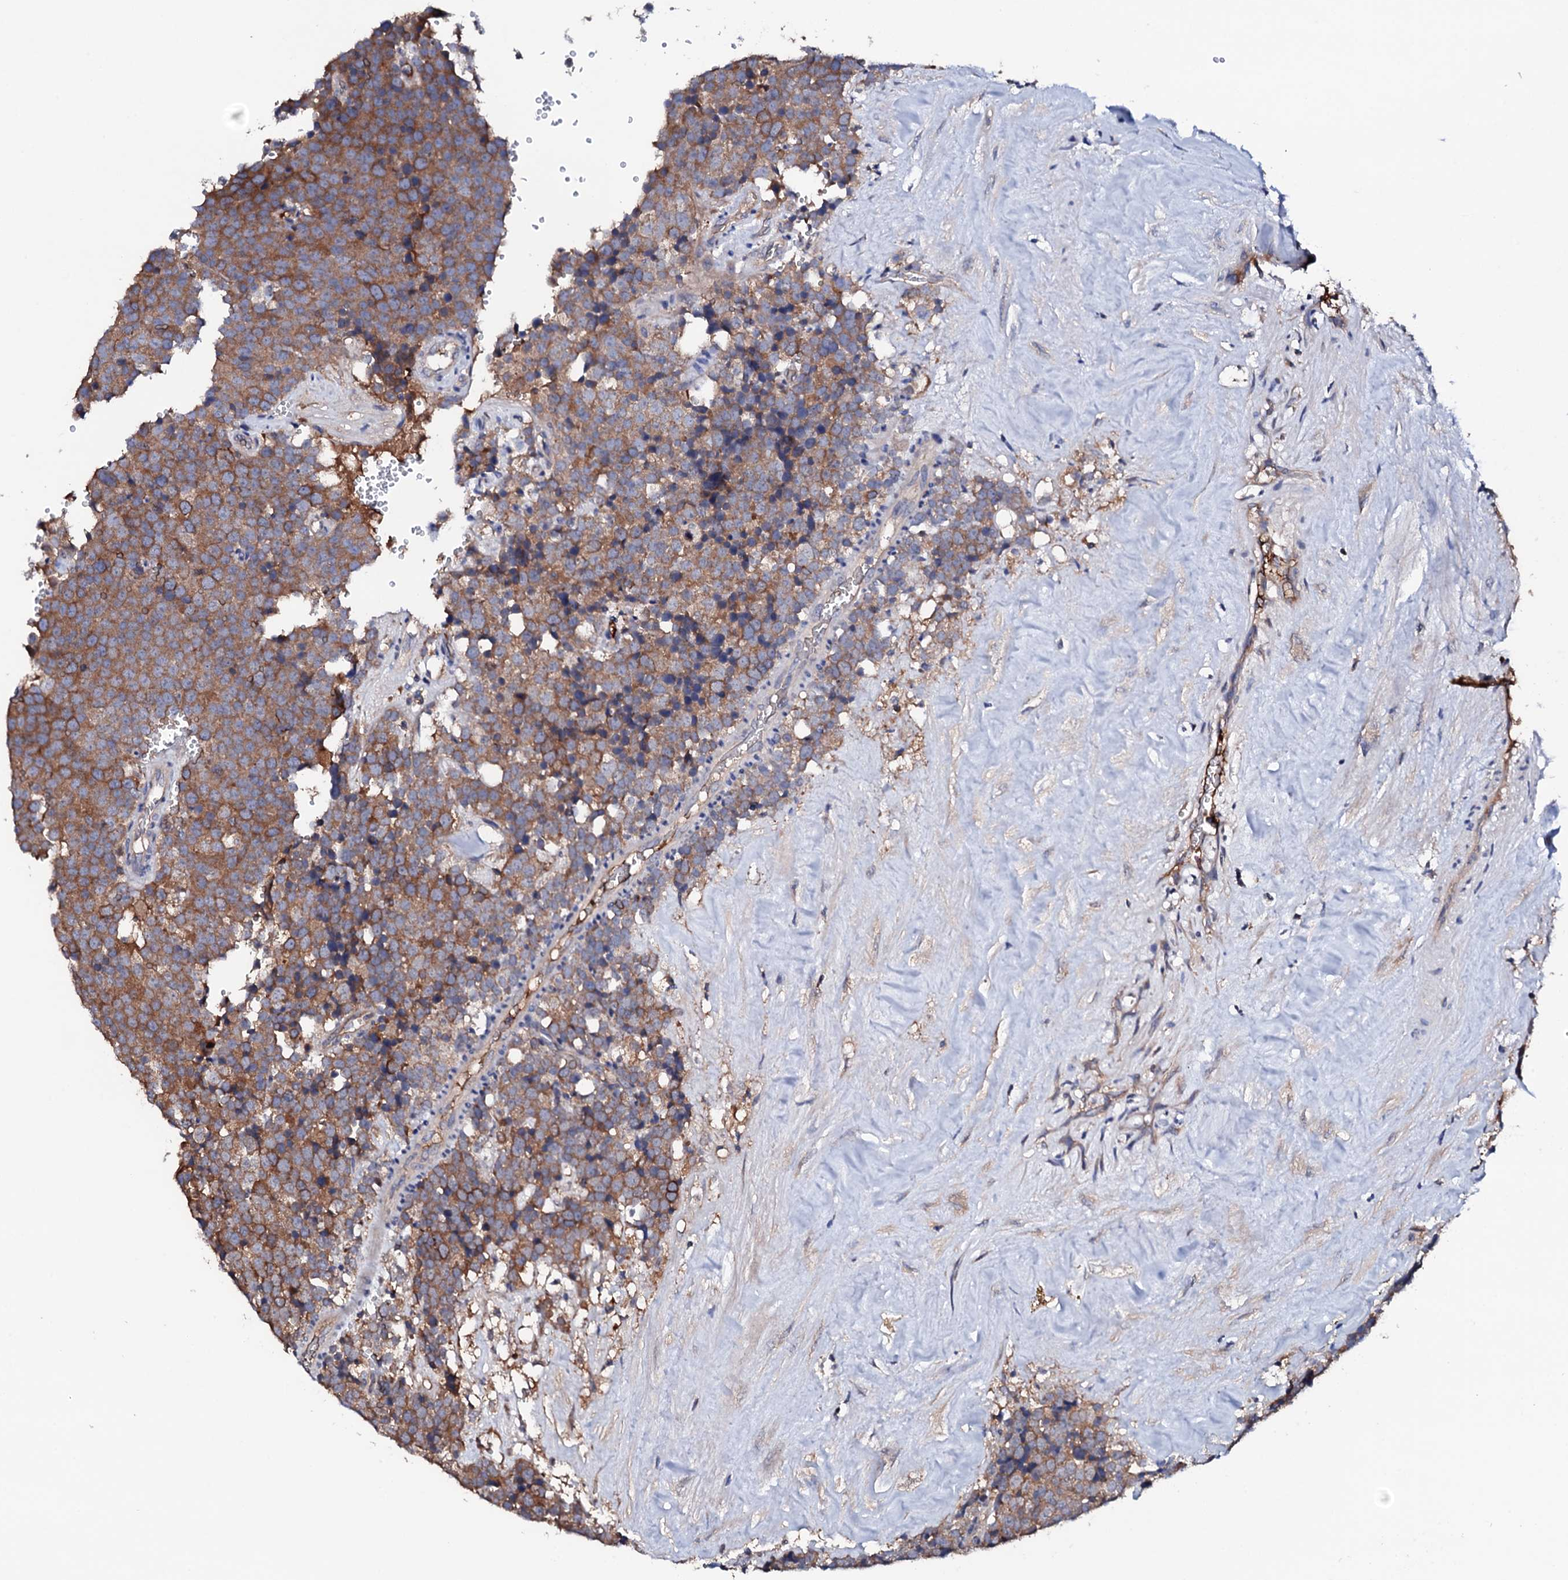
{"staining": {"intensity": "moderate", "quantity": ">75%", "location": "cytoplasmic/membranous"}, "tissue": "testis cancer", "cell_type": "Tumor cells", "image_type": "cancer", "snomed": [{"axis": "morphology", "description": "Seminoma, NOS"}, {"axis": "topography", "description": "Testis"}], "caption": "The histopathology image exhibits immunohistochemical staining of testis seminoma. There is moderate cytoplasmic/membranous expression is appreciated in about >75% of tumor cells.", "gene": "TCAF2", "patient": {"sex": "male", "age": 71}}